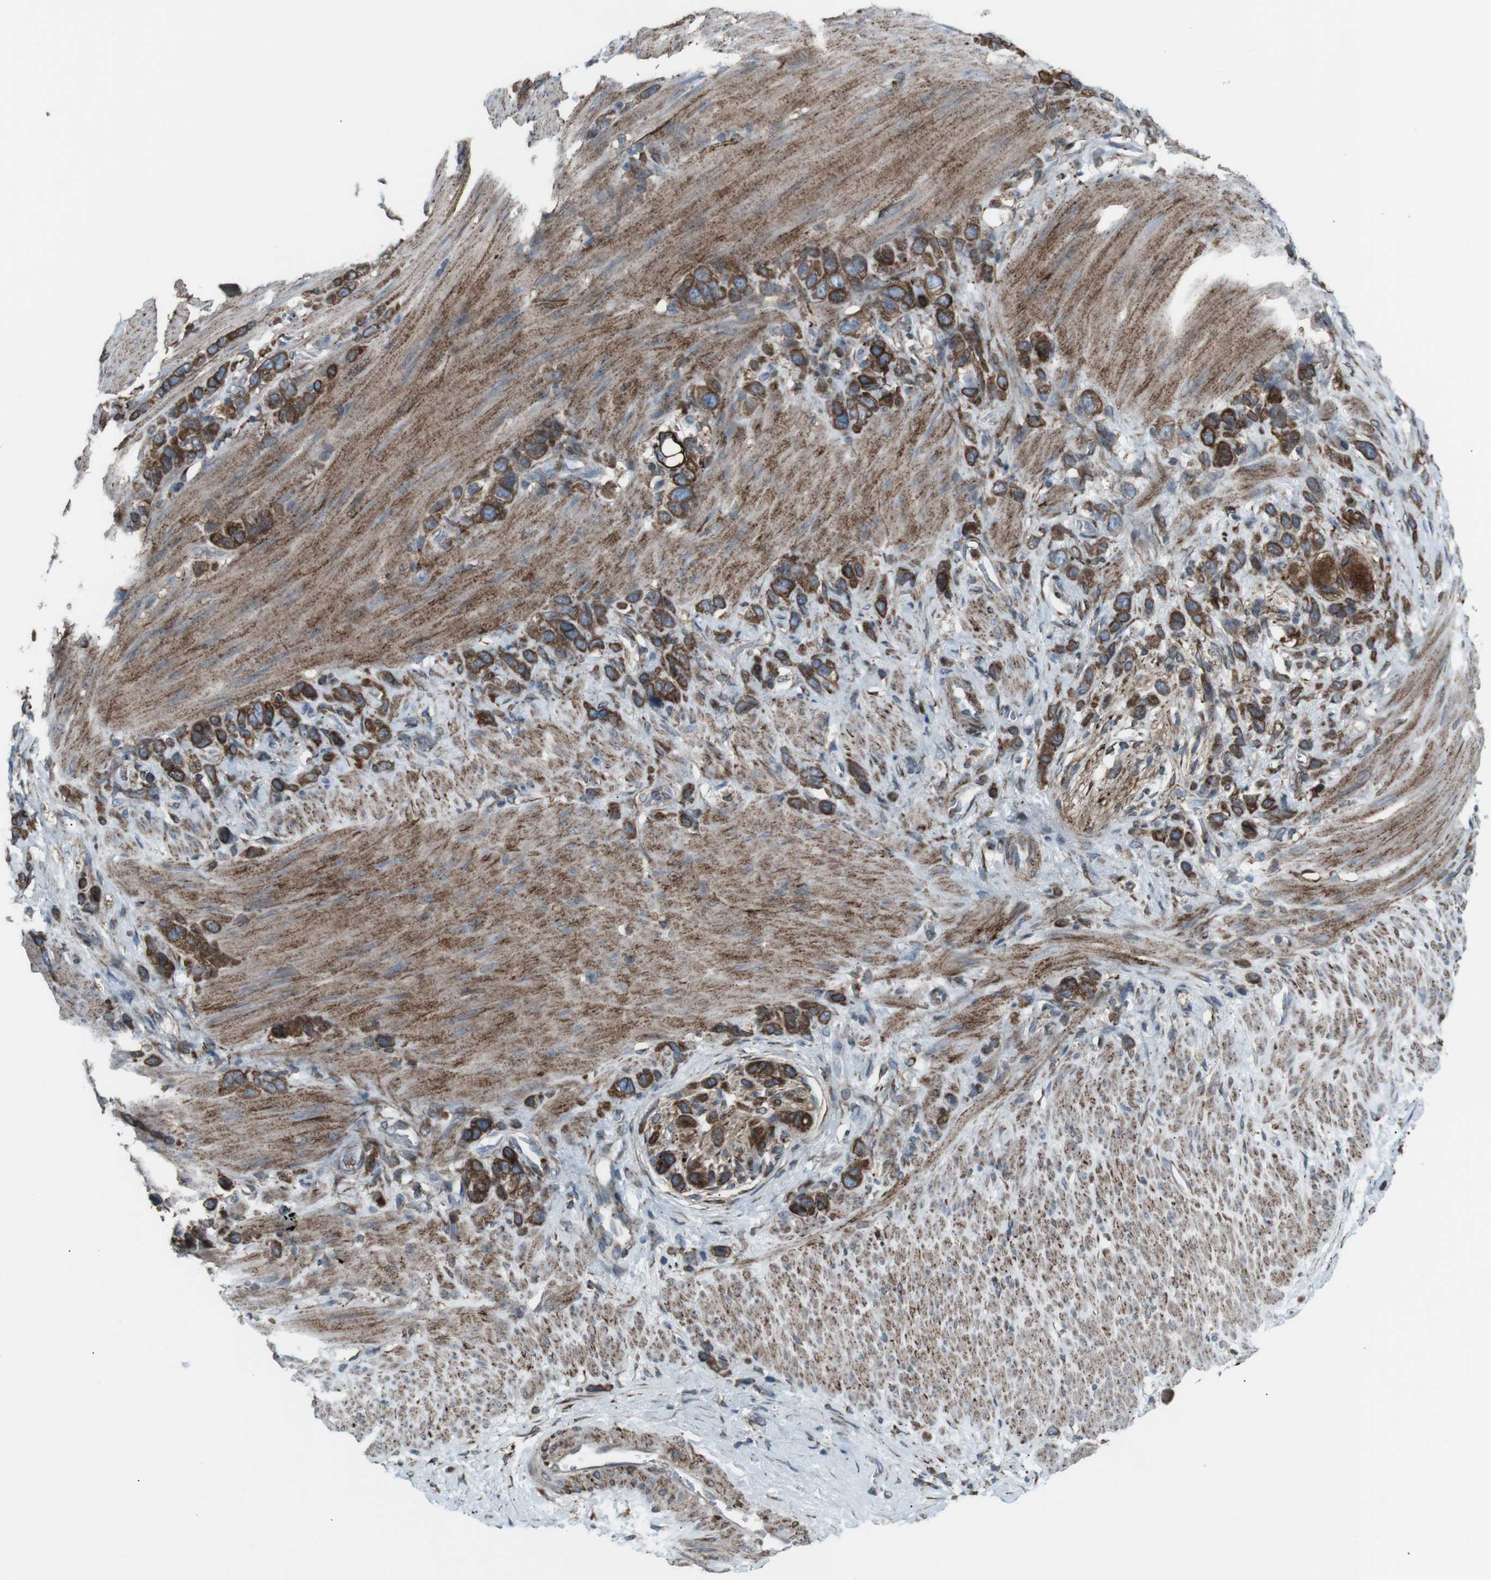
{"staining": {"intensity": "moderate", "quantity": ">75%", "location": "cytoplasmic/membranous"}, "tissue": "stomach cancer", "cell_type": "Tumor cells", "image_type": "cancer", "snomed": [{"axis": "morphology", "description": "Adenocarcinoma, NOS"}, {"axis": "morphology", "description": "Adenocarcinoma, High grade"}, {"axis": "topography", "description": "Stomach, upper"}, {"axis": "topography", "description": "Stomach, lower"}], "caption": "This is a micrograph of immunohistochemistry (IHC) staining of stomach cancer (adenocarcinoma), which shows moderate staining in the cytoplasmic/membranous of tumor cells.", "gene": "LNPK", "patient": {"sex": "female", "age": 65}}